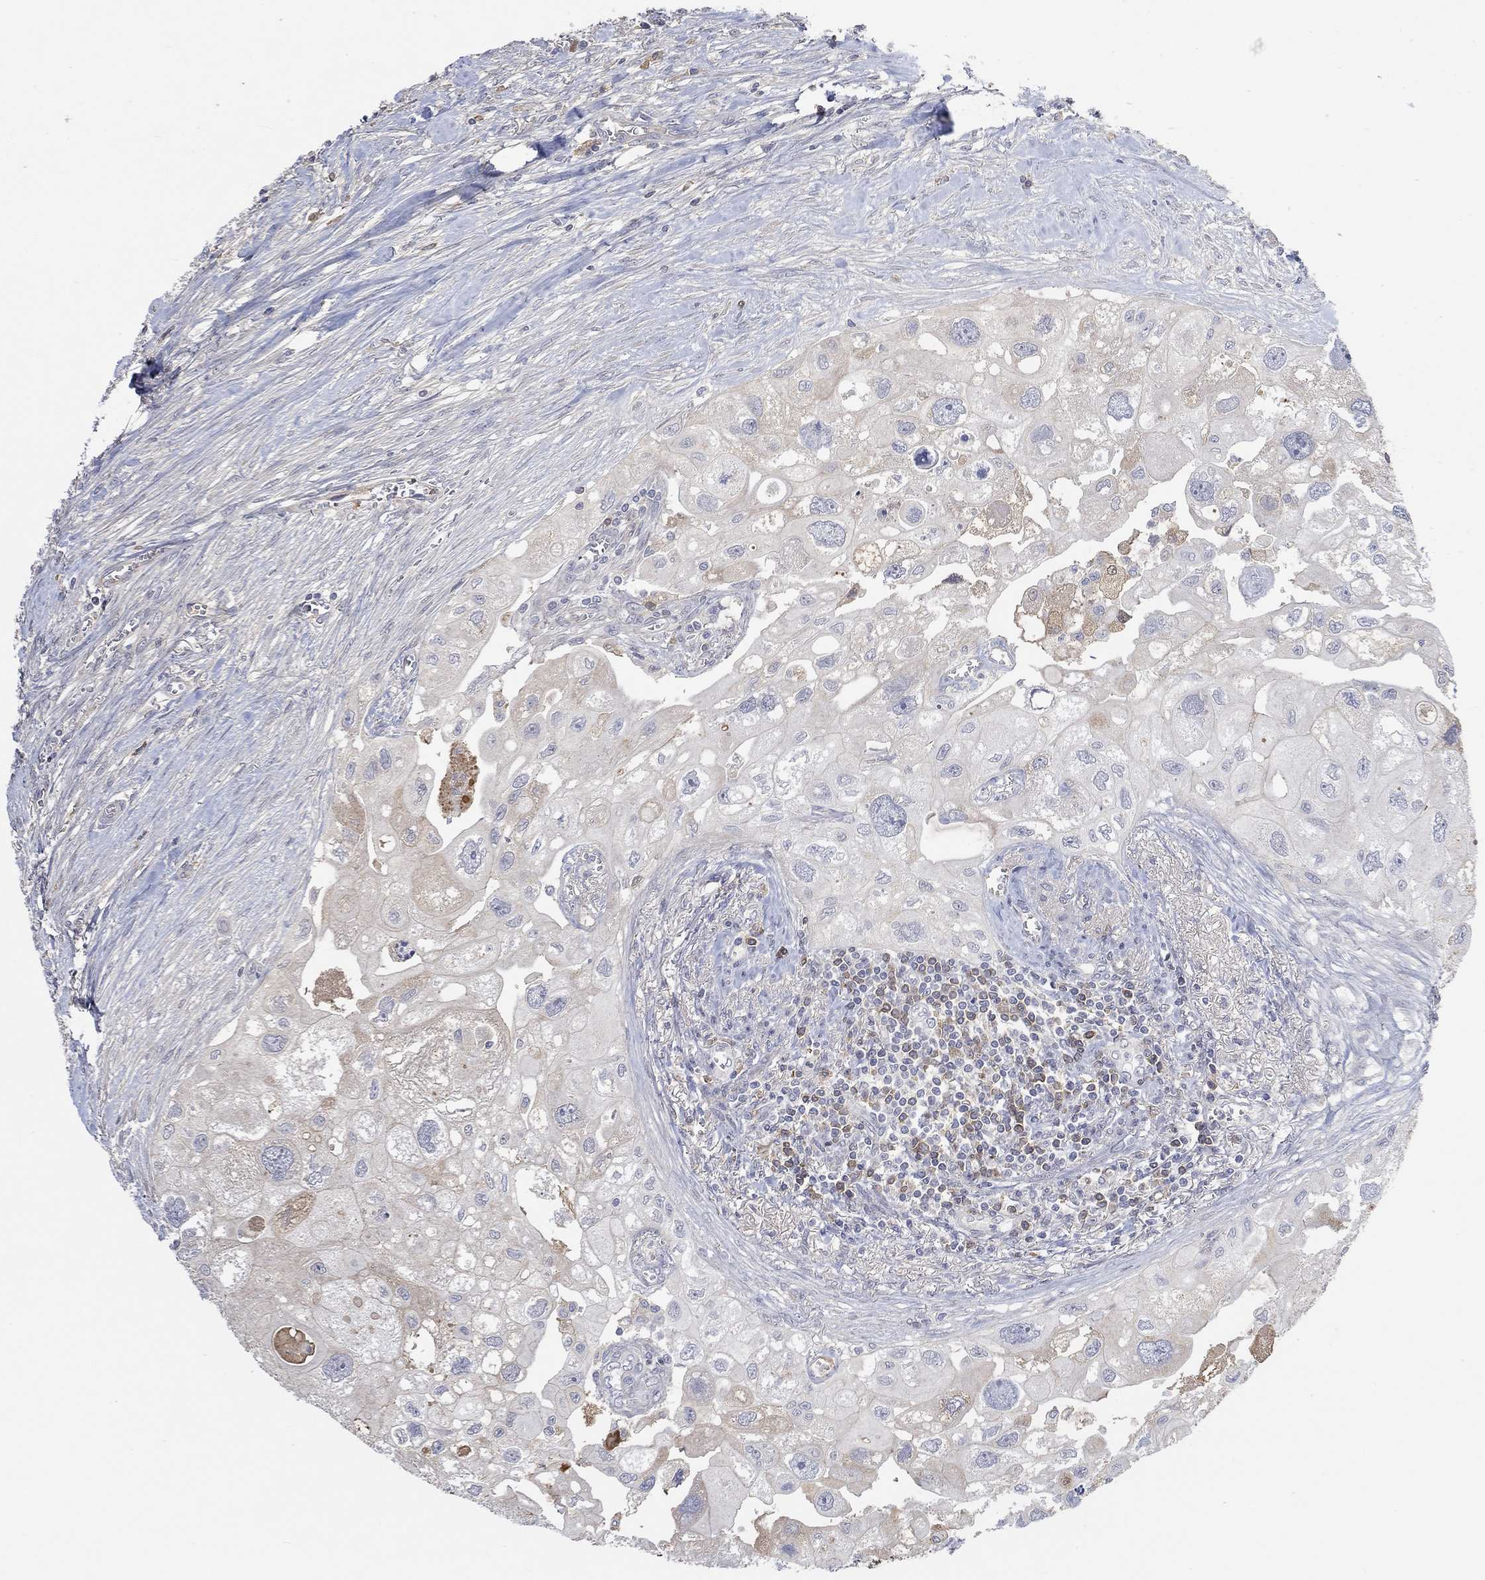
{"staining": {"intensity": "negative", "quantity": "none", "location": "none"}, "tissue": "urothelial cancer", "cell_type": "Tumor cells", "image_type": "cancer", "snomed": [{"axis": "morphology", "description": "Urothelial carcinoma, High grade"}, {"axis": "topography", "description": "Urinary bladder"}], "caption": "Tumor cells show no significant expression in high-grade urothelial carcinoma.", "gene": "MSTN", "patient": {"sex": "male", "age": 59}}